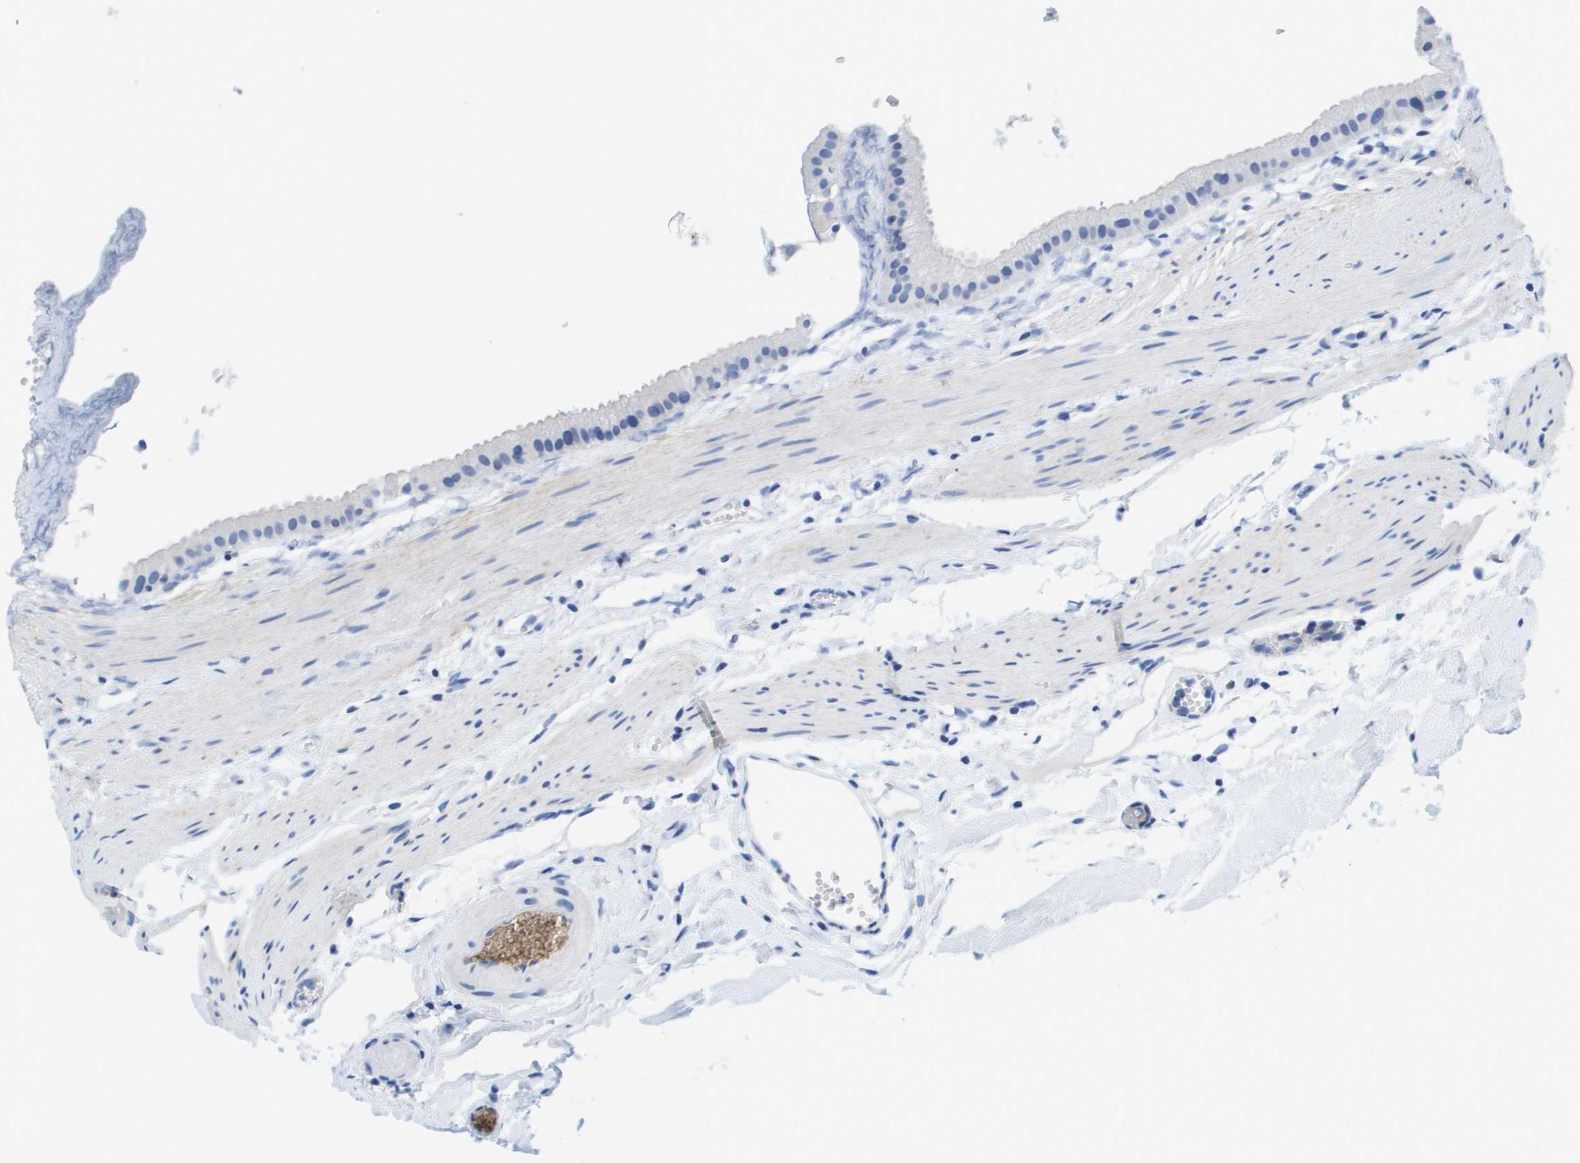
{"staining": {"intensity": "negative", "quantity": "none", "location": "none"}, "tissue": "gallbladder", "cell_type": "Glandular cells", "image_type": "normal", "snomed": [{"axis": "morphology", "description": "Normal tissue, NOS"}, {"axis": "topography", "description": "Gallbladder"}], "caption": "High magnification brightfield microscopy of benign gallbladder stained with DAB (brown) and counterstained with hematoxylin (blue): glandular cells show no significant positivity. Nuclei are stained in blue.", "gene": "APOA1", "patient": {"sex": "female", "age": 64}}